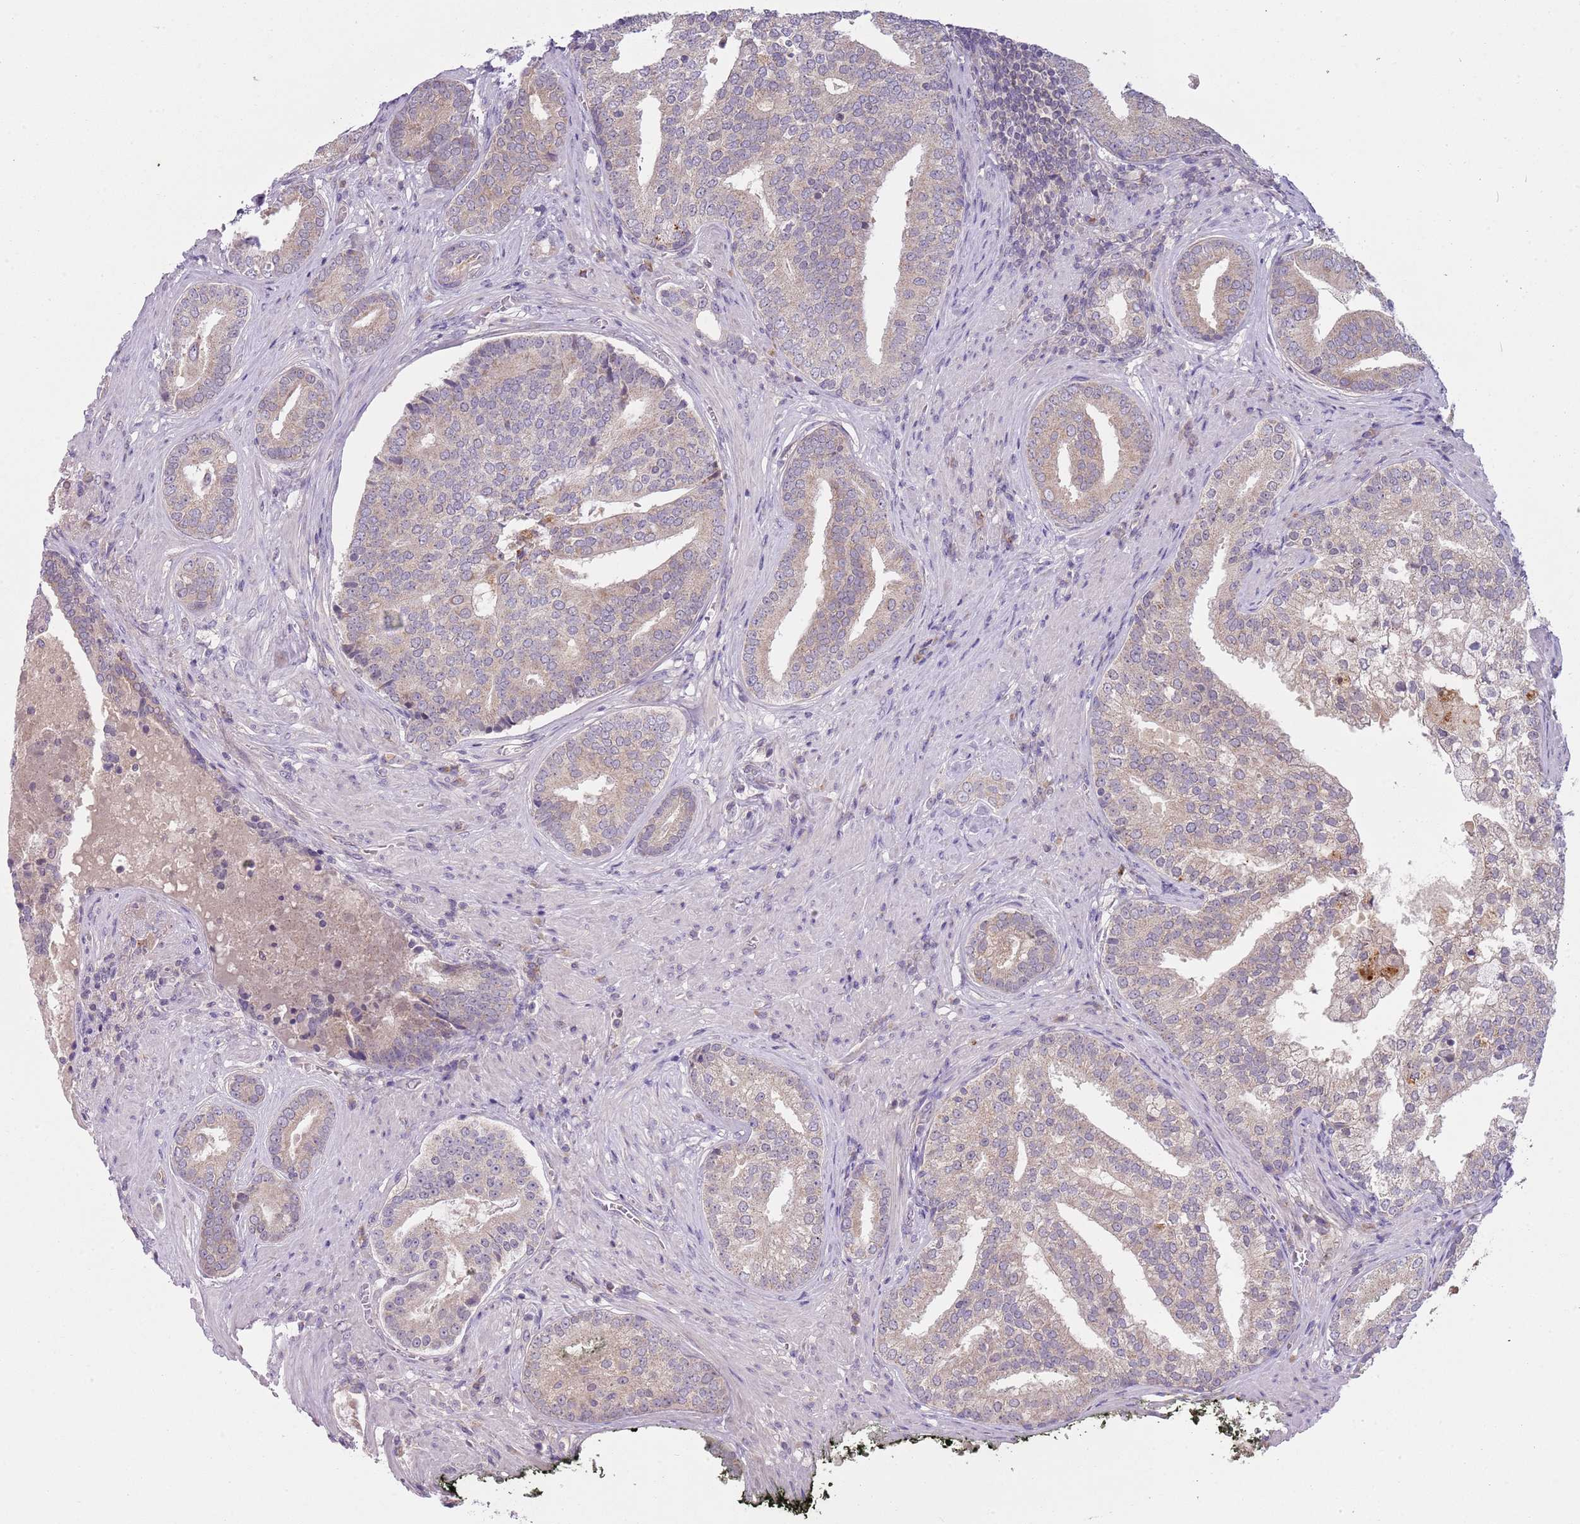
{"staining": {"intensity": "weak", "quantity": "25%-75%", "location": "cytoplasmic/membranous"}, "tissue": "prostate cancer", "cell_type": "Tumor cells", "image_type": "cancer", "snomed": [{"axis": "morphology", "description": "Adenocarcinoma, High grade"}, {"axis": "topography", "description": "Prostate"}], "caption": "Weak cytoplasmic/membranous expression is identified in about 25%-75% of tumor cells in prostate cancer (high-grade adenocarcinoma). The protein of interest is stained brown, and the nuclei are stained in blue (DAB (3,3'-diaminobenzidine) IHC with brightfield microscopy, high magnification).", "gene": "SKOR2", "patient": {"sex": "male", "age": 55}}